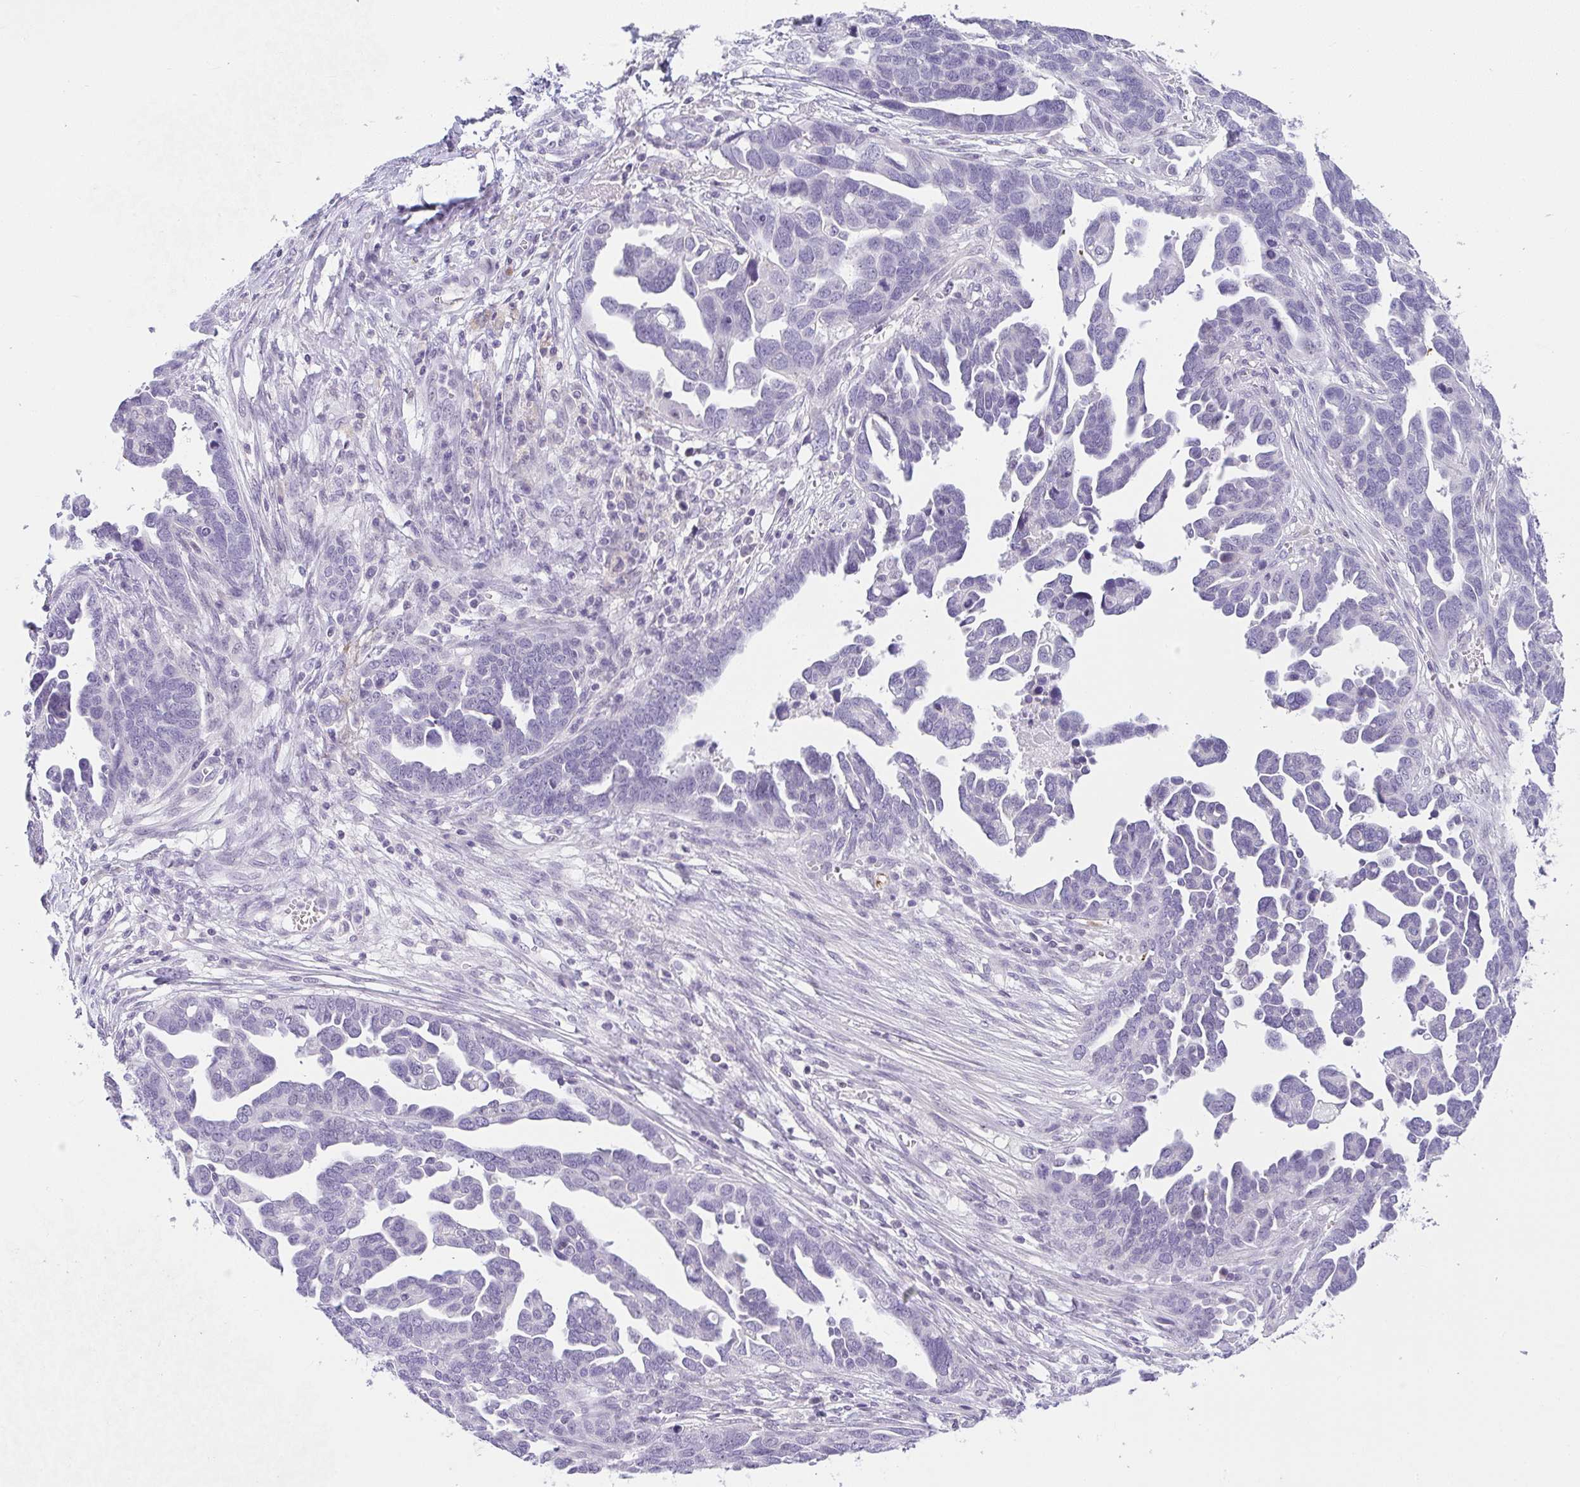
{"staining": {"intensity": "negative", "quantity": "none", "location": "none"}, "tissue": "ovarian cancer", "cell_type": "Tumor cells", "image_type": "cancer", "snomed": [{"axis": "morphology", "description": "Cystadenocarcinoma, serous, NOS"}, {"axis": "topography", "description": "Ovary"}], "caption": "A micrograph of ovarian cancer stained for a protein reveals no brown staining in tumor cells.", "gene": "CACNA1S", "patient": {"sex": "female", "age": 54}}